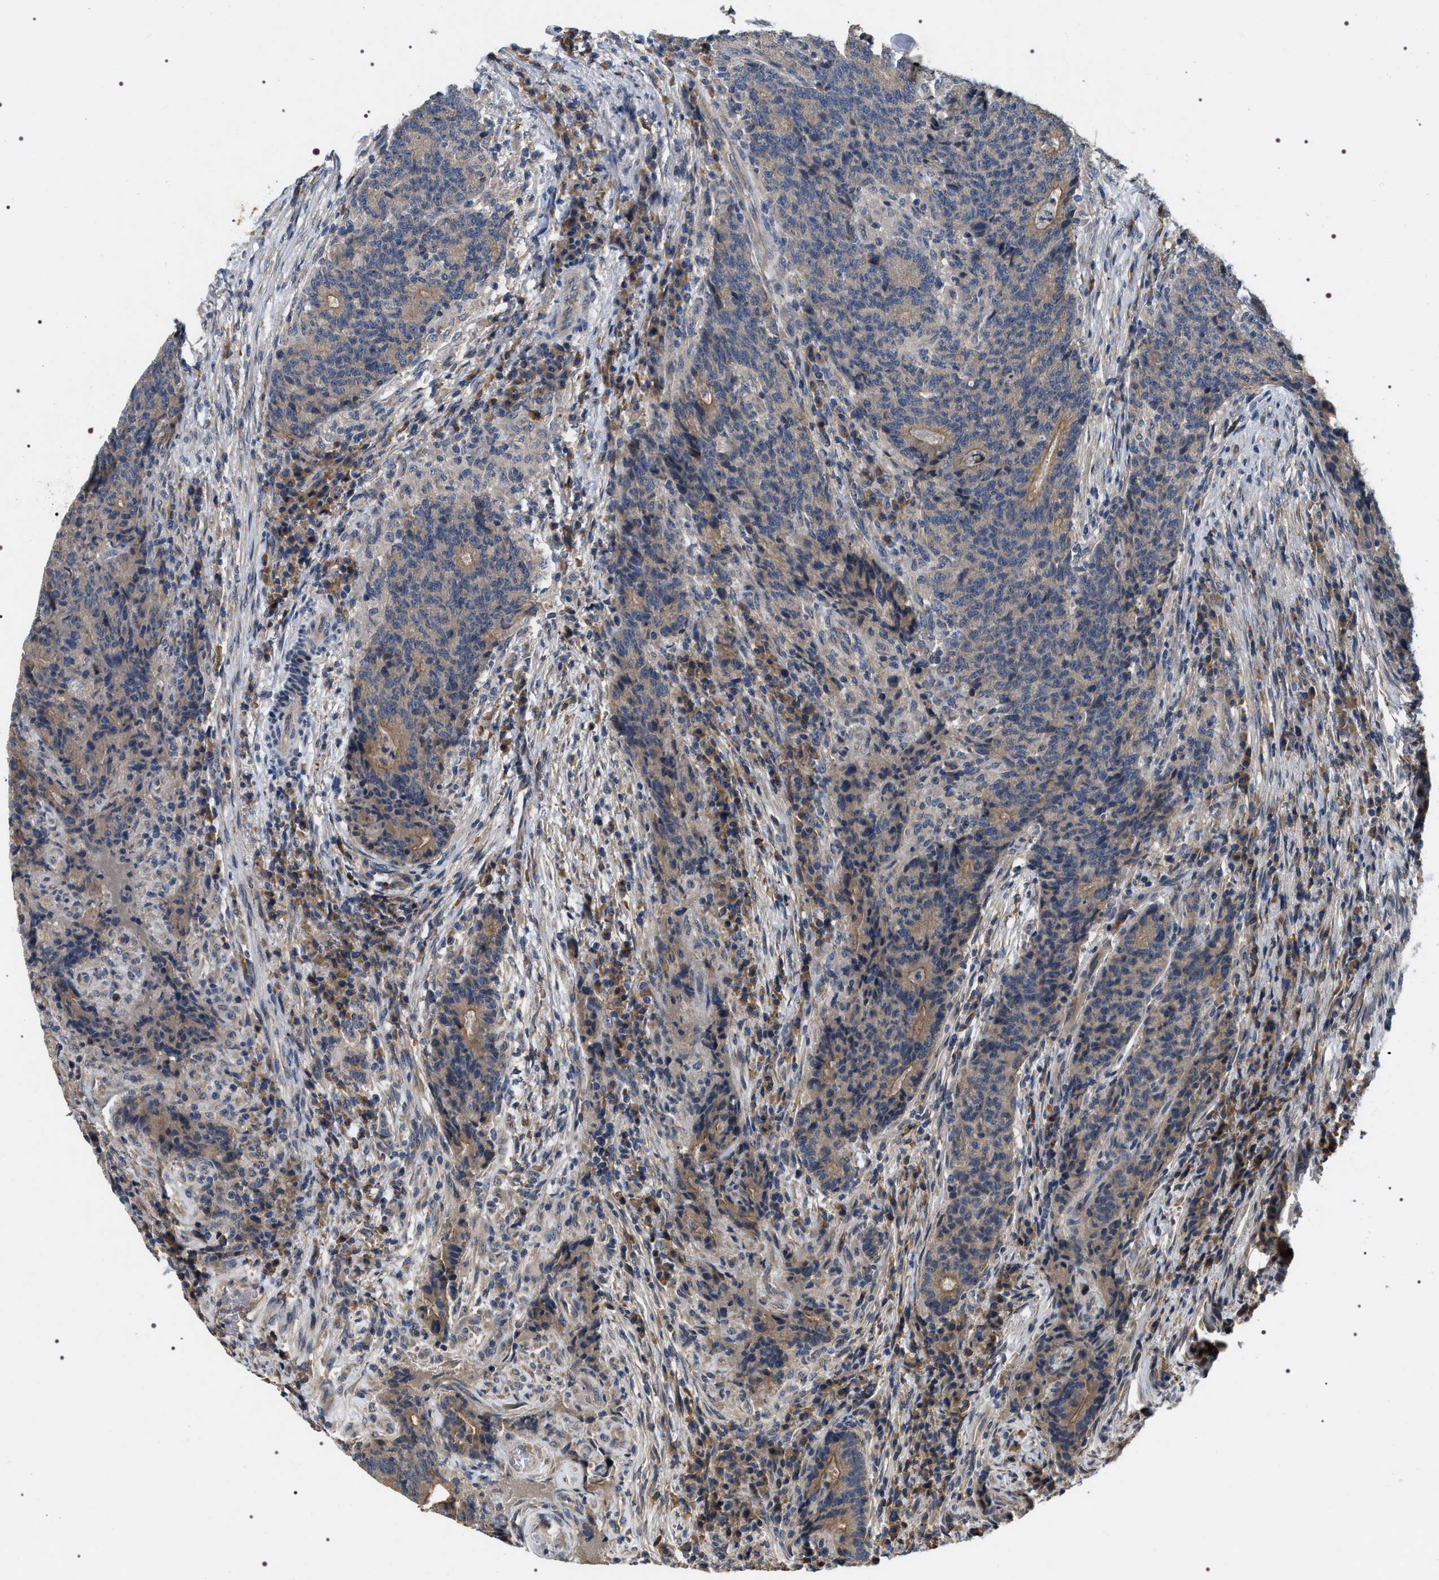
{"staining": {"intensity": "weak", "quantity": "<25%", "location": "cytoplasmic/membranous"}, "tissue": "colorectal cancer", "cell_type": "Tumor cells", "image_type": "cancer", "snomed": [{"axis": "morphology", "description": "Normal tissue, NOS"}, {"axis": "morphology", "description": "Adenocarcinoma, NOS"}, {"axis": "topography", "description": "Colon"}], "caption": "The micrograph shows no significant staining in tumor cells of adenocarcinoma (colorectal).", "gene": "IFT81", "patient": {"sex": "female", "age": 75}}